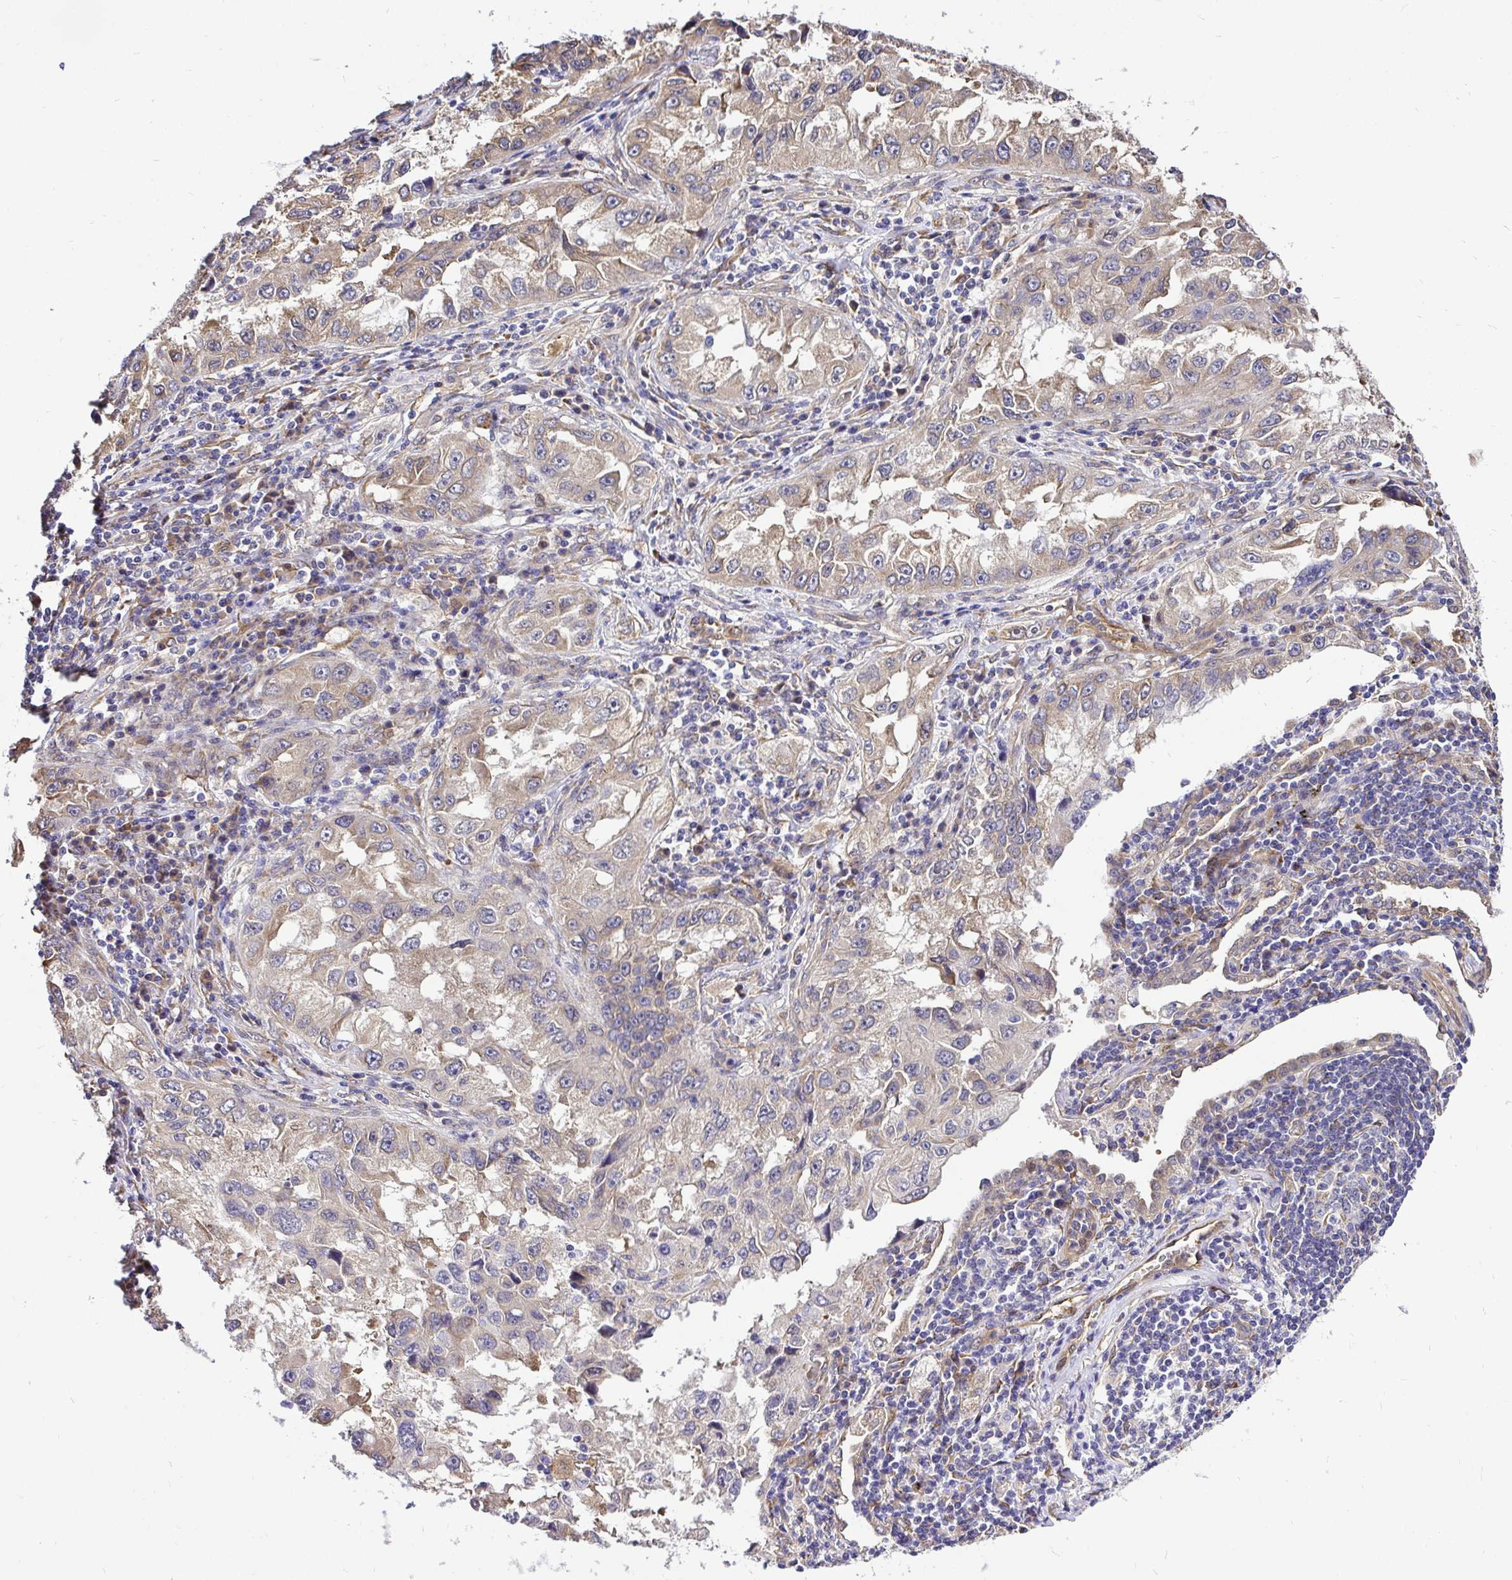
{"staining": {"intensity": "weak", "quantity": "<25%", "location": "cytoplasmic/membranous"}, "tissue": "lung cancer", "cell_type": "Tumor cells", "image_type": "cancer", "snomed": [{"axis": "morphology", "description": "Adenocarcinoma, NOS"}, {"axis": "topography", "description": "Lung"}], "caption": "Image shows no protein expression in tumor cells of adenocarcinoma (lung) tissue.", "gene": "CCDC122", "patient": {"sex": "female", "age": 73}}